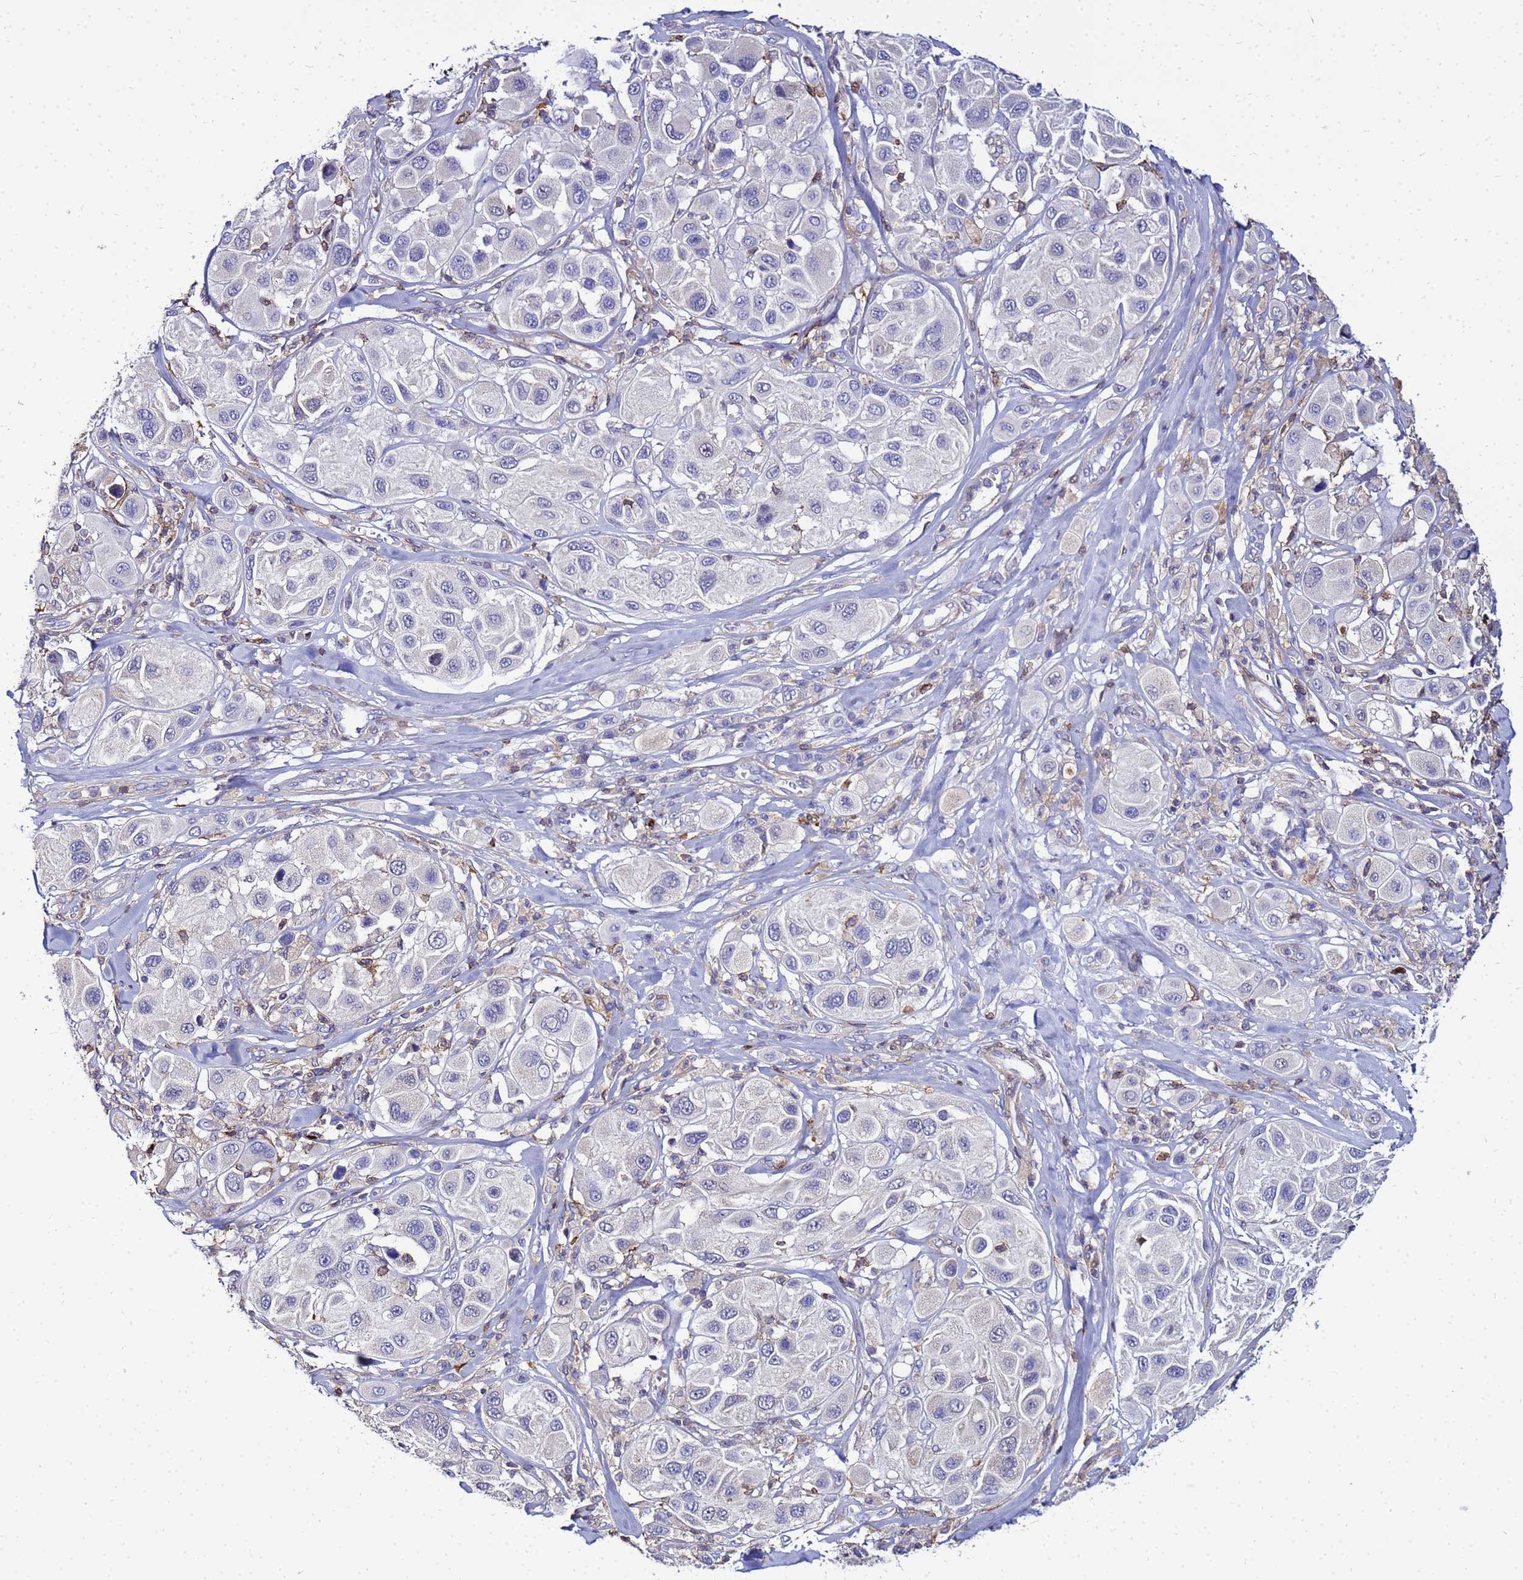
{"staining": {"intensity": "negative", "quantity": "none", "location": "none"}, "tissue": "melanoma", "cell_type": "Tumor cells", "image_type": "cancer", "snomed": [{"axis": "morphology", "description": "Malignant melanoma, Metastatic site"}, {"axis": "topography", "description": "Skin"}], "caption": "DAB immunohistochemical staining of melanoma shows no significant expression in tumor cells.", "gene": "DBNDD2", "patient": {"sex": "male", "age": 41}}